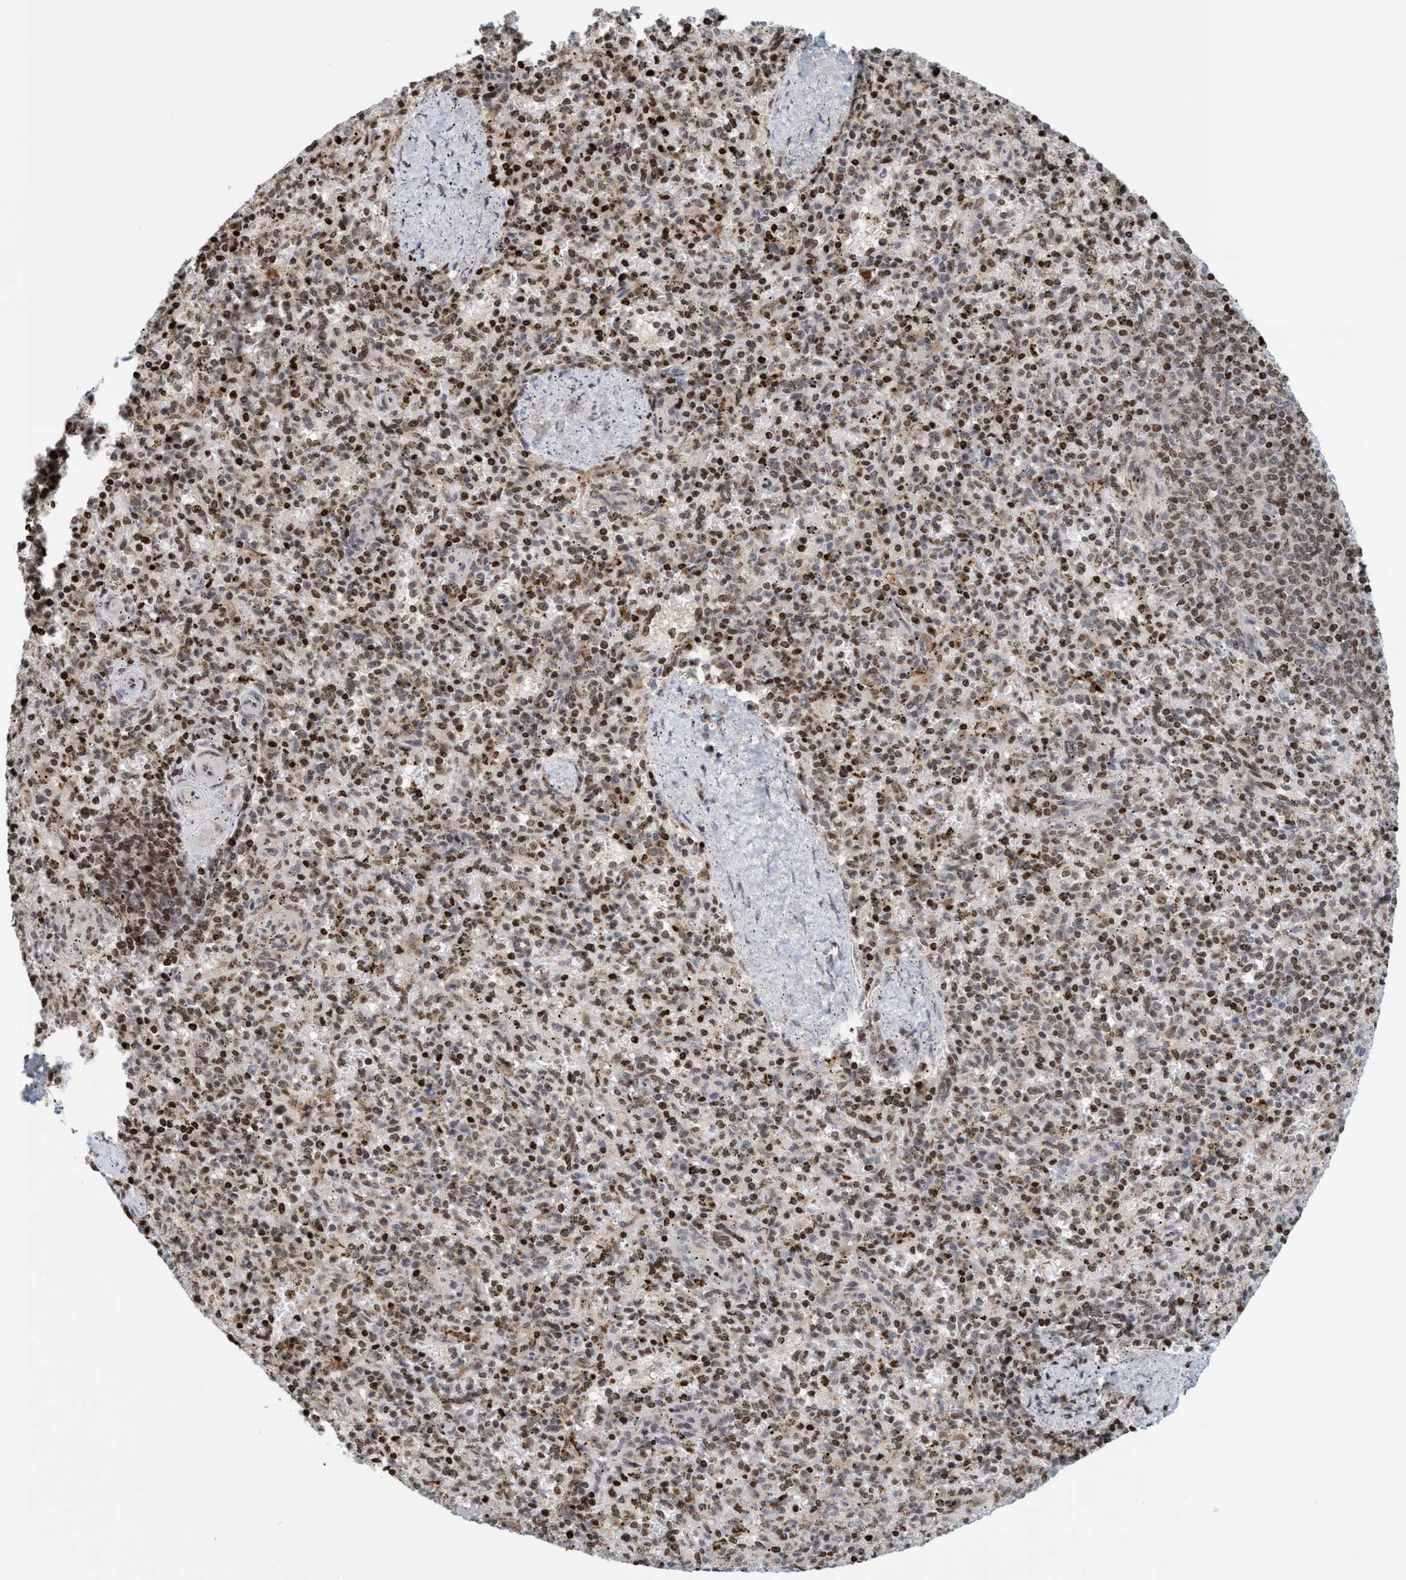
{"staining": {"intensity": "strong", "quantity": "25%-75%", "location": "nuclear"}, "tissue": "spleen", "cell_type": "Cells in red pulp", "image_type": "normal", "snomed": [{"axis": "morphology", "description": "Normal tissue, NOS"}, {"axis": "topography", "description": "Spleen"}], "caption": "Immunohistochemical staining of benign spleen displays strong nuclear protein expression in approximately 25%-75% of cells in red pulp. (IHC, brightfield microscopy, high magnification).", "gene": "SMCR8", "patient": {"sex": "male", "age": 72}}